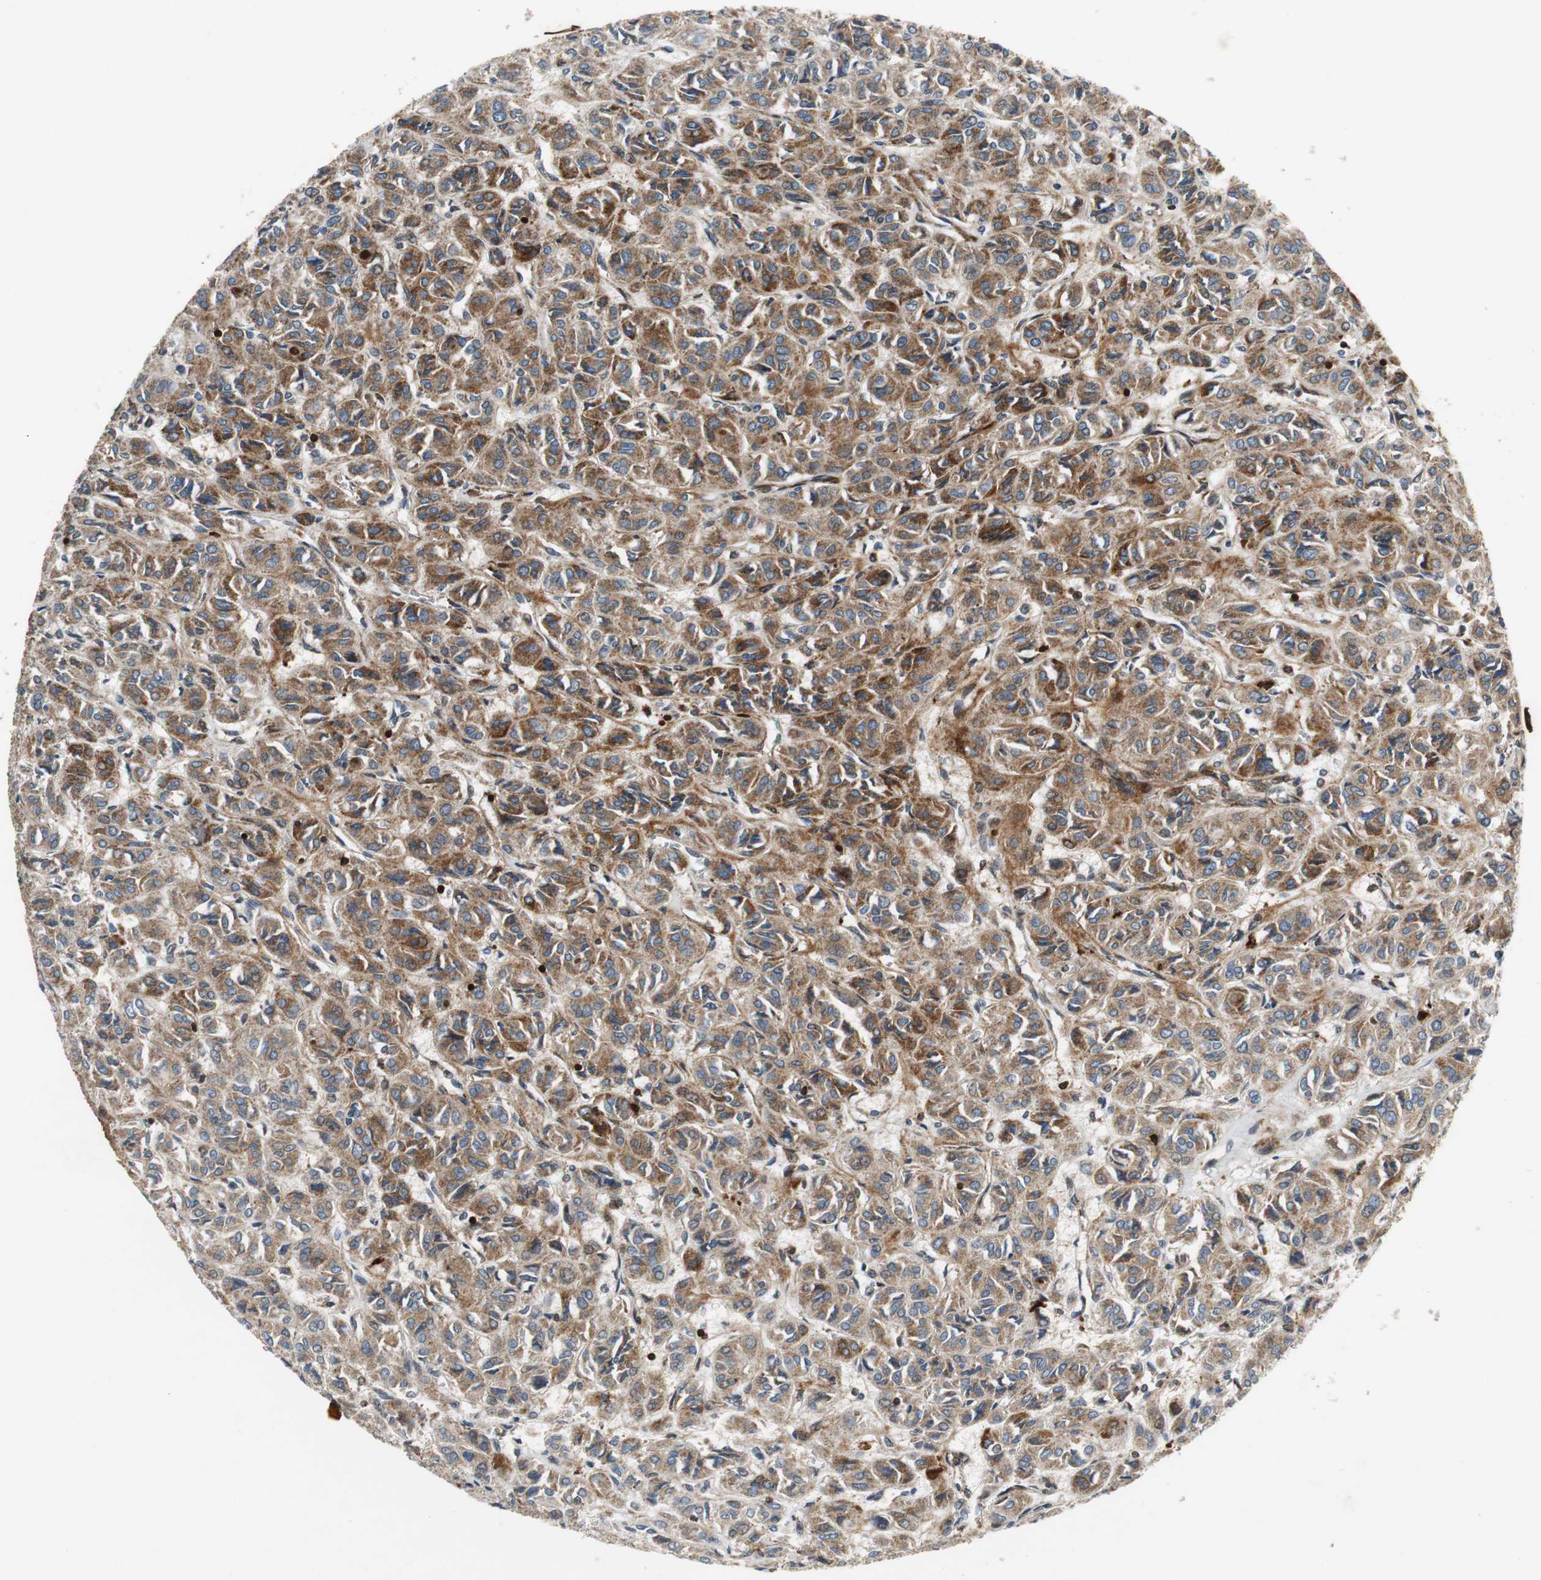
{"staining": {"intensity": "moderate", "quantity": ">75%", "location": "cytoplasmic/membranous"}, "tissue": "thyroid cancer", "cell_type": "Tumor cells", "image_type": "cancer", "snomed": [{"axis": "morphology", "description": "Follicular adenoma carcinoma, NOS"}, {"axis": "topography", "description": "Thyroid gland"}], "caption": "A brown stain shows moderate cytoplasmic/membranous staining of a protein in thyroid cancer tumor cells. Using DAB (3,3'-diaminobenzidine) (brown) and hematoxylin (blue) stains, captured at high magnification using brightfield microscopy.", "gene": "TUBA4A", "patient": {"sex": "female", "age": 71}}